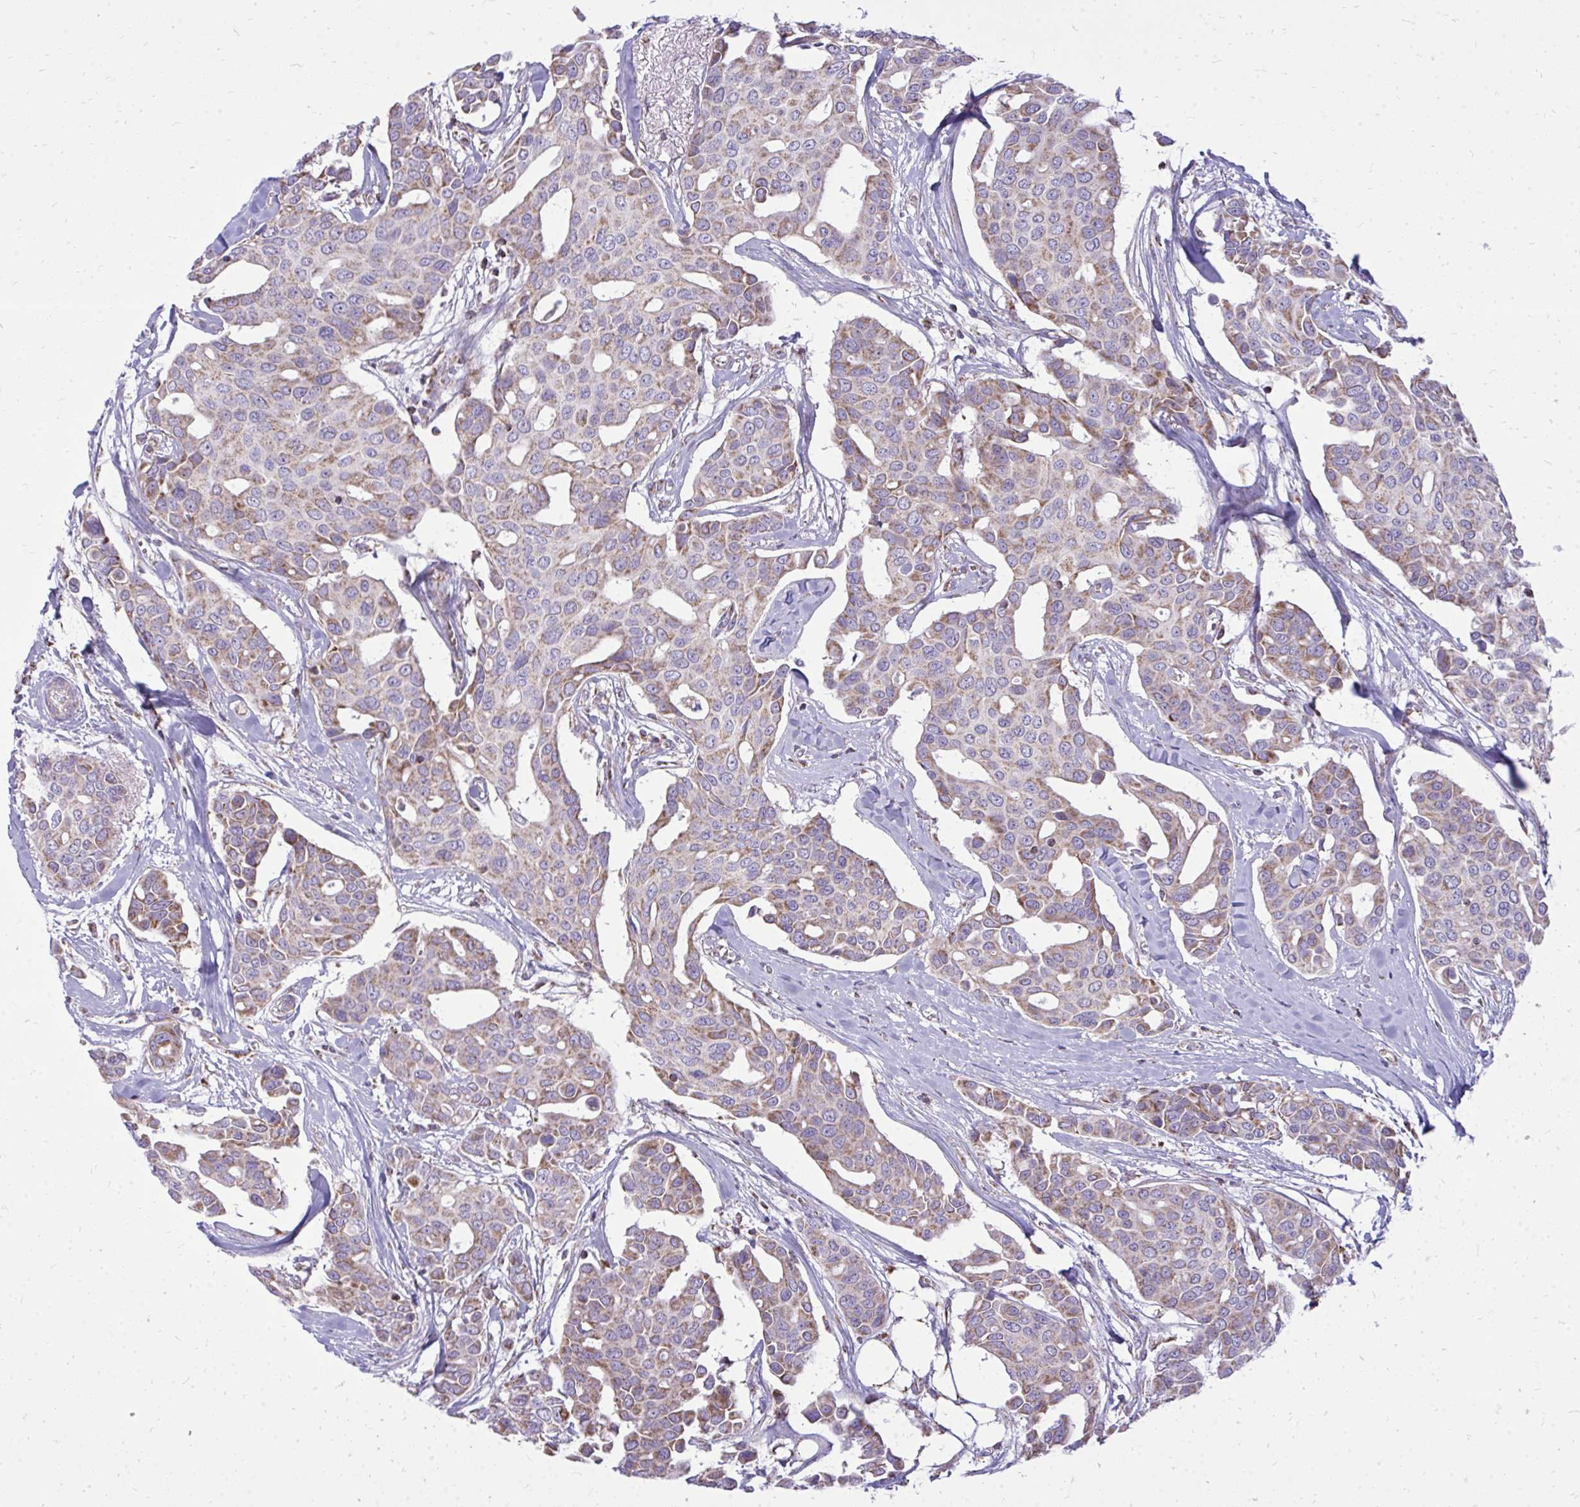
{"staining": {"intensity": "weak", "quantity": ">75%", "location": "cytoplasmic/membranous"}, "tissue": "breast cancer", "cell_type": "Tumor cells", "image_type": "cancer", "snomed": [{"axis": "morphology", "description": "Duct carcinoma"}, {"axis": "topography", "description": "Breast"}], "caption": "Immunohistochemistry staining of breast intraductal carcinoma, which exhibits low levels of weak cytoplasmic/membranous staining in about >75% of tumor cells indicating weak cytoplasmic/membranous protein expression. The staining was performed using DAB (3,3'-diaminobenzidine) (brown) for protein detection and nuclei were counterstained in hematoxylin (blue).", "gene": "SPTBN2", "patient": {"sex": "female", "age": 54}}